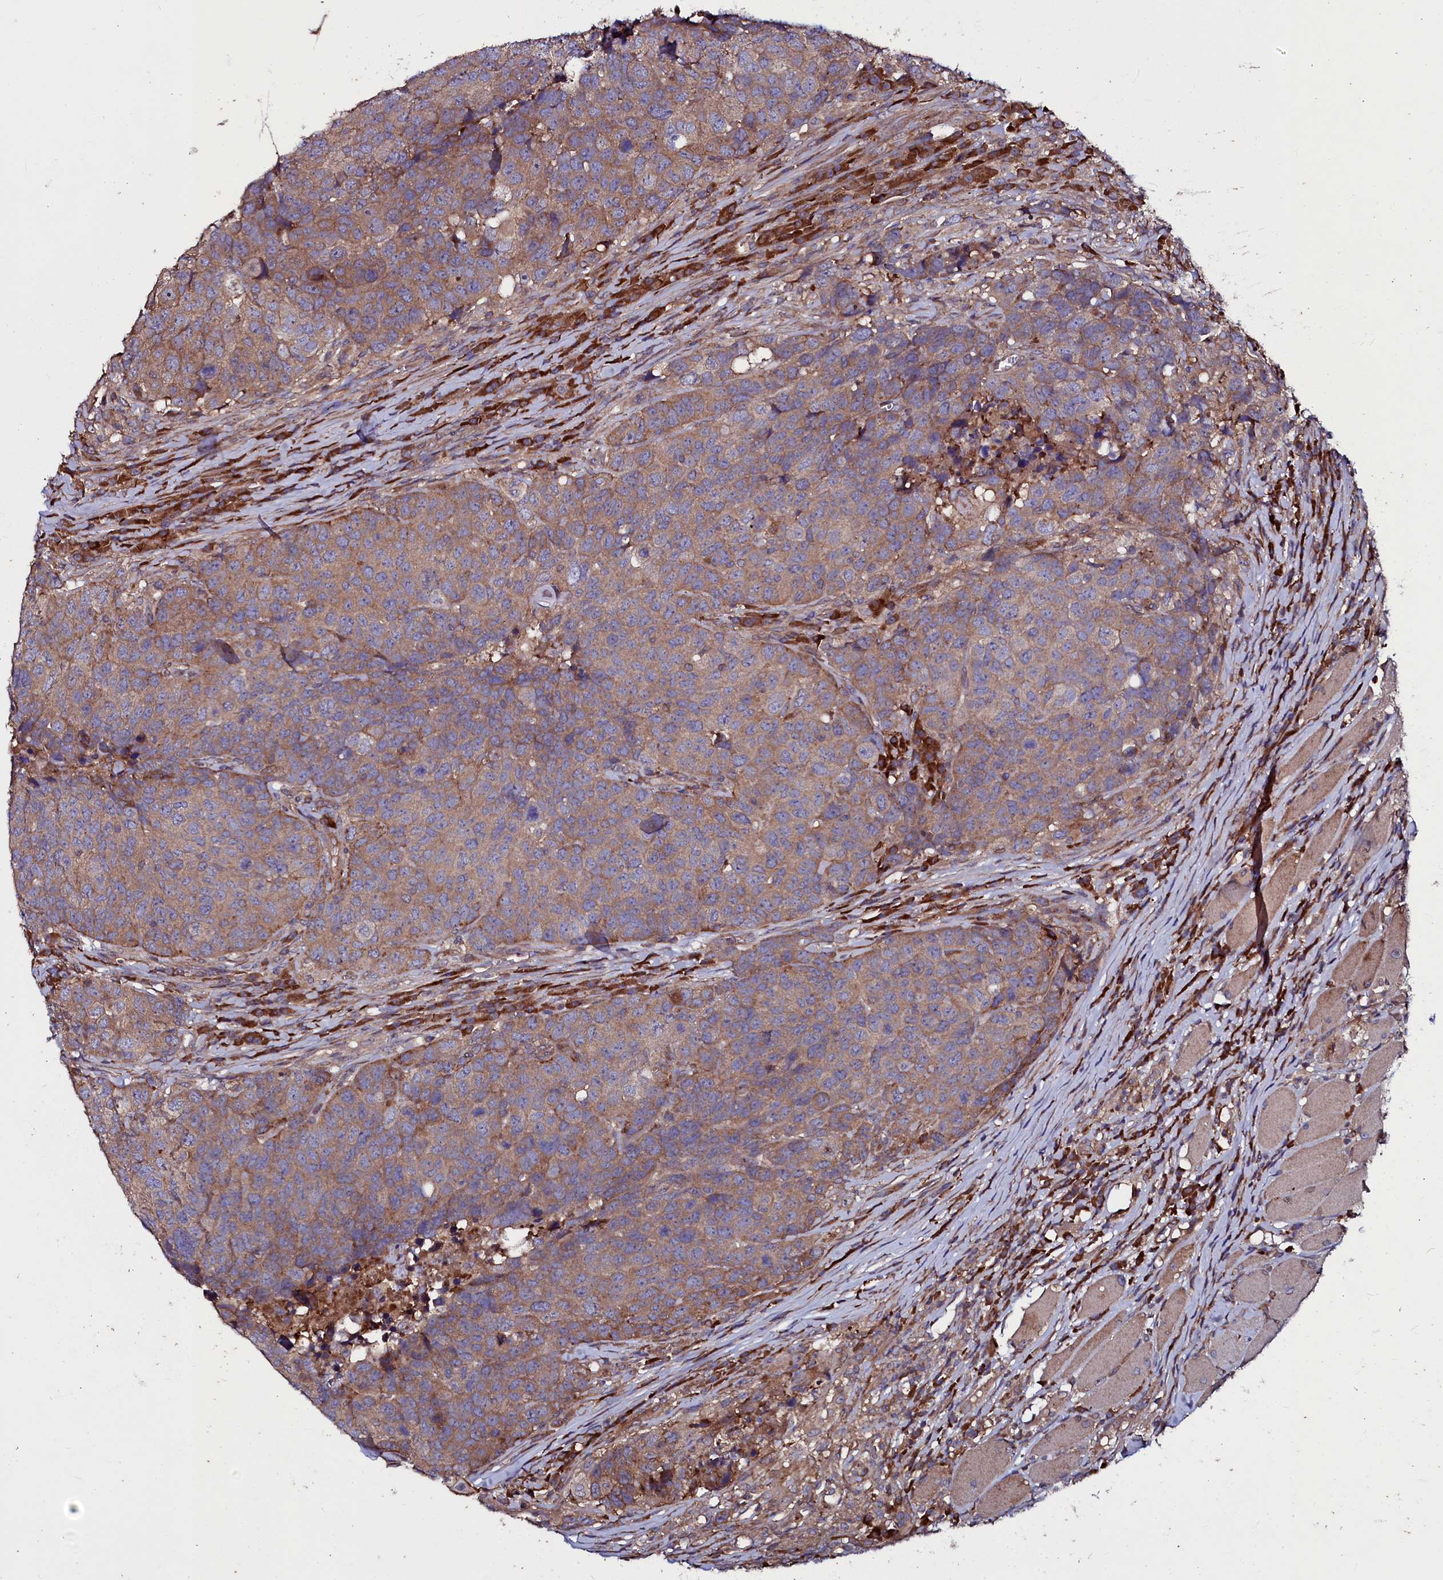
{"staining": {"intensity": "moderate", "quantity": ">75%", "location": "cytoplasmic/membranous"}, "tissue": "head and neck cancer", "cell_type": "Tumor cells", "image_type": "cancer", "snomed": [{"axis": "morphology", "description": "Squamous cell carcinoma, NOS"}, {"axis": "topography", "description": "Head-Neck"}], "caption": "Immunohistochemical staining of human head and neck cancer displays moderate cytoplasmic/membranous protein expression in approximately >75% of tumor cells. Immunohistochemistry (ihc) stains the protein of interest in brown and the nuclei are stained blue.", "gene": "USPL1", "patient": {"sex": "male", "age": 66}}